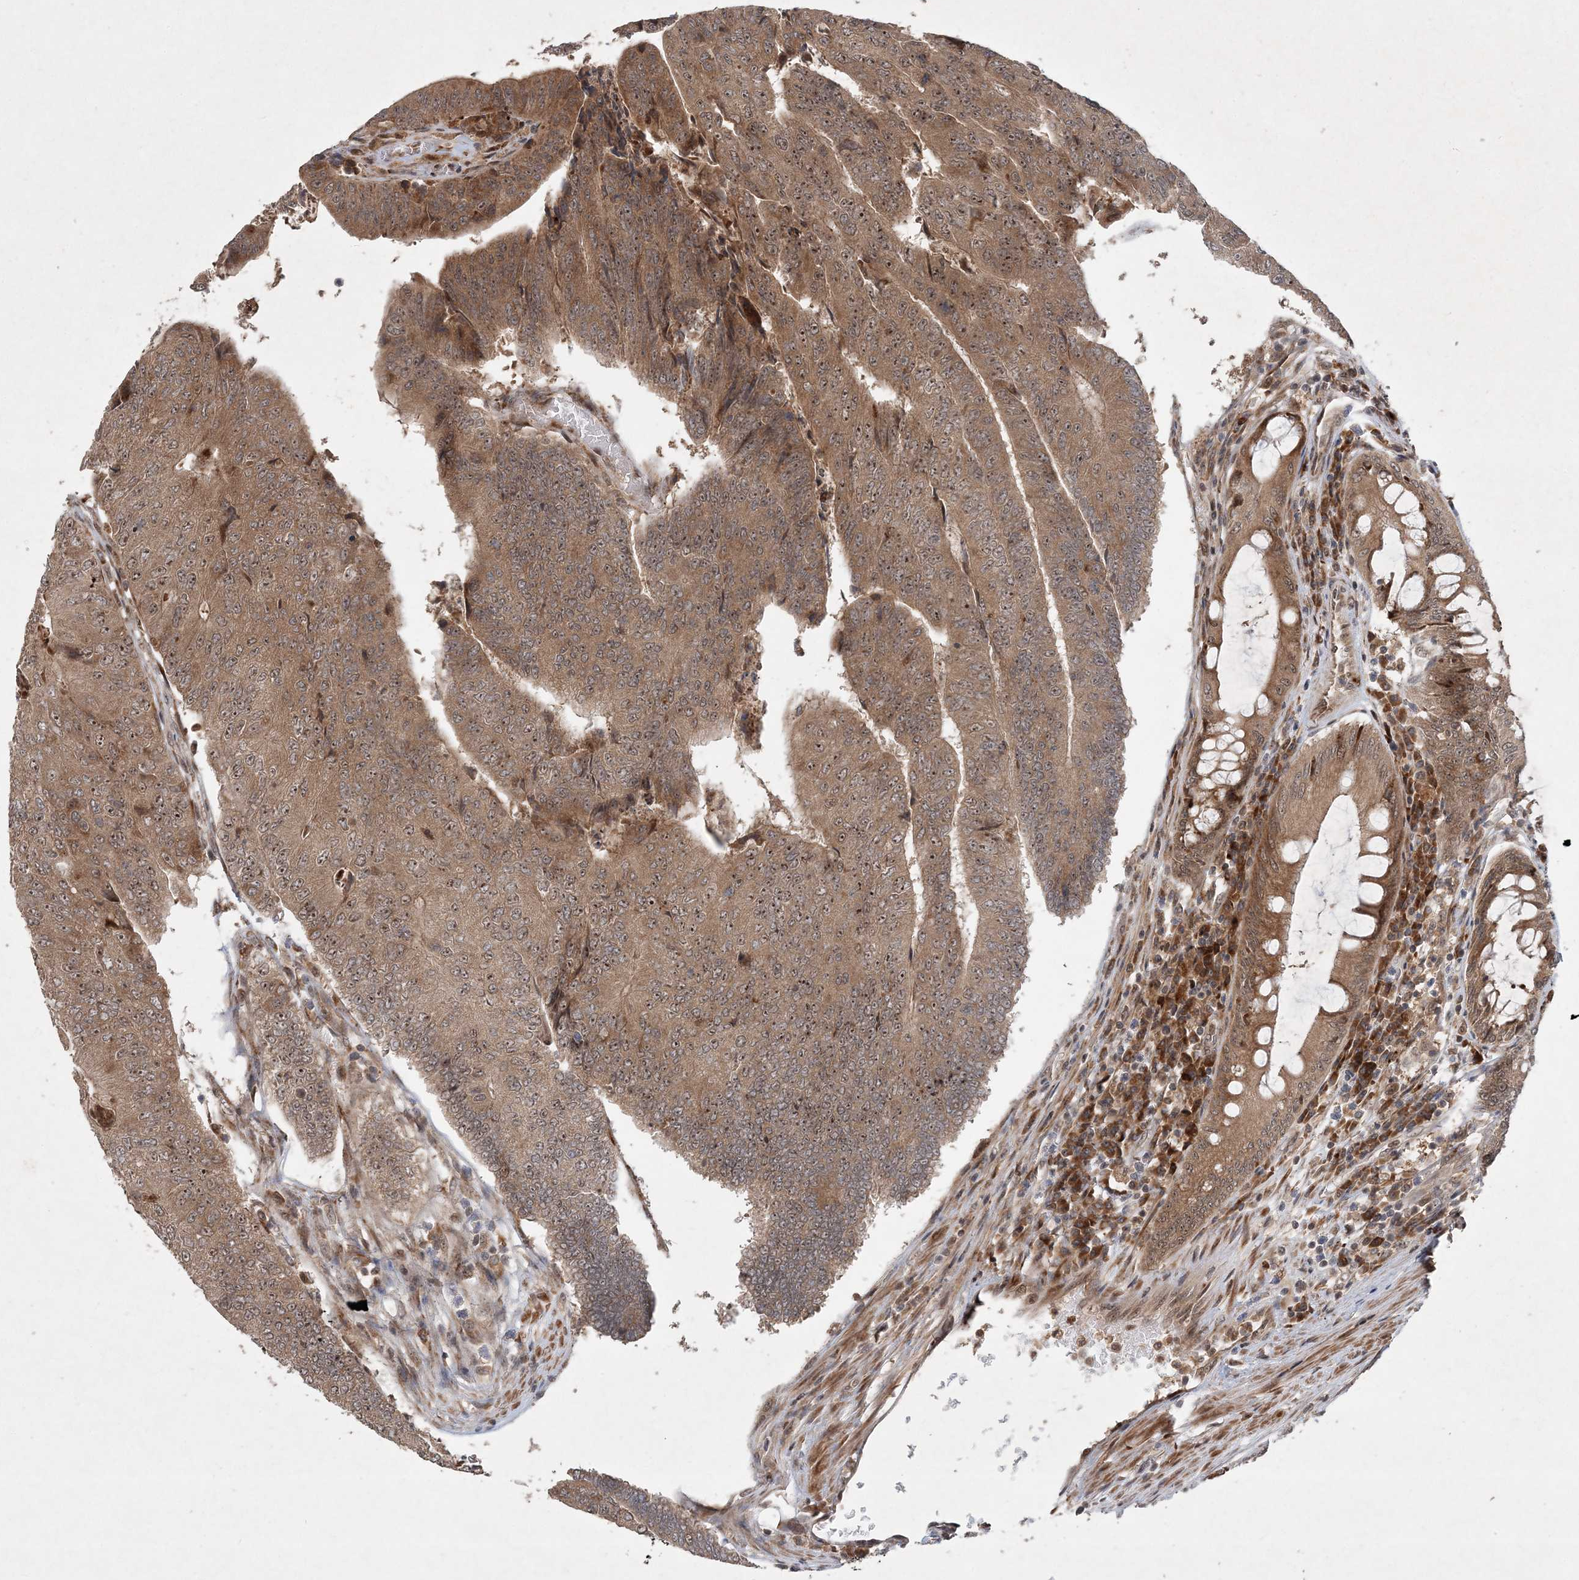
{"staining": {"intensity": "moderate", "quantity": ">75%", "location": "cytoplasmic/membranous,nuclear"}, "tissue": "colorectal cancer", "cell_type": "Tumor cells", "image_type": "cancer", "snomed": [{"axis": "morphology", "description": "Adenocarcinoma, NOS"}, {"axis": "topography", "description": "Colon"}], "caption": "A brown stain labels moderate cytoplasmic/membranous and nuclear expression of a protein in human adenocarcinoma (colorectal) tumor cells.", "gene": "UBR3", "patient": {"sex": "female", "age": 67}}